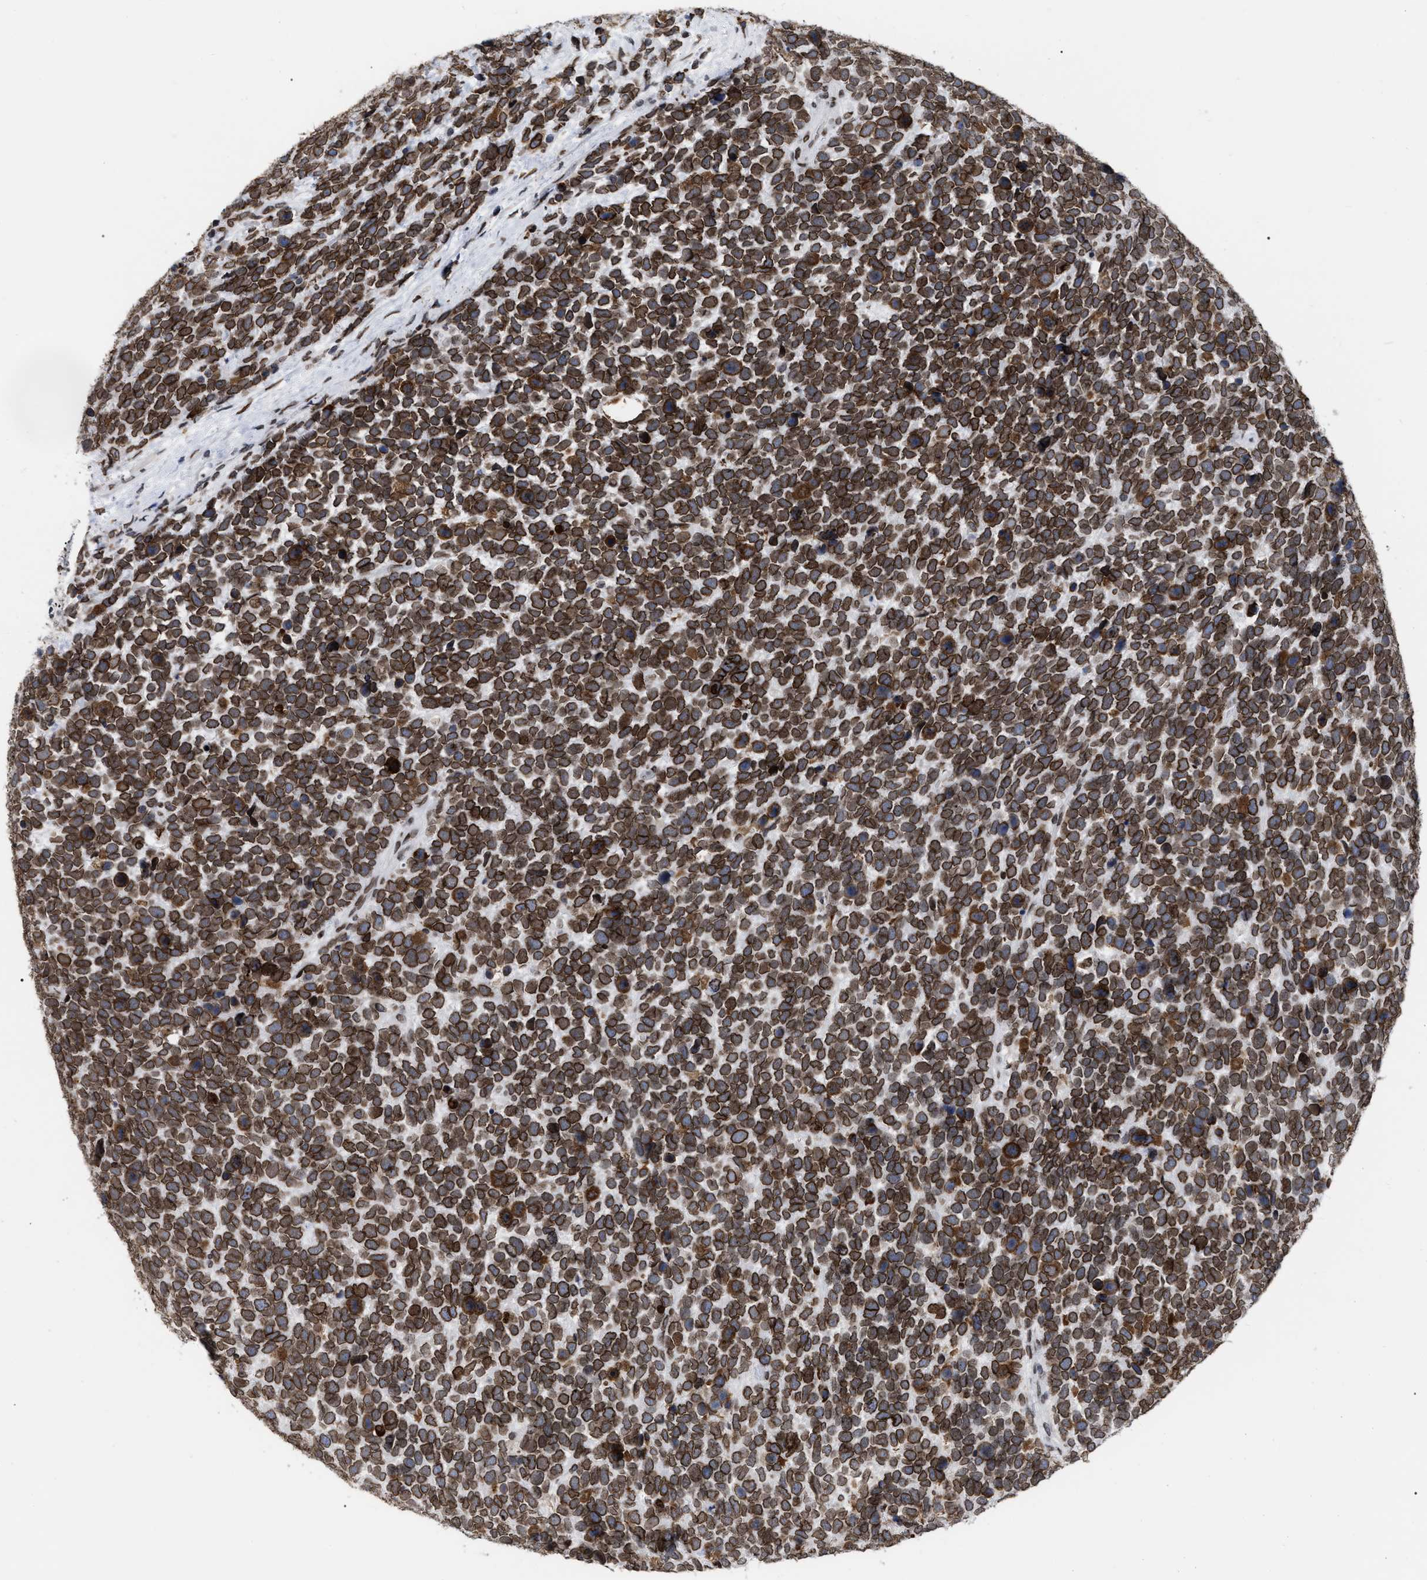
{"staining": {"intensity": "strong", "quantity": ">75%", "location": "cytoplasmic/membranous,nuclear"}, "tissue": "urothelial cancer", "cell_type": "Tumor cells", "image_type": "cancer", "snomed": [{"axis": "morphology", "description": "Urothelial carcinoma, High grade"}, {"axis": "topography", "description": "Urinary bladder"}], "caption": "High-power microscopy captured an immunohistochemistry (IHC) histopathology image of high-grade urothelial carcinoma, revealing strong cytoplasmic/membranous and nuclear positivity in about >75% of tumor cells. The staining is performed using DAB (3,3'-diaminobenzidine) brown chromogen to label protein expression. The nuclei are counter-stained blue using hematoxylin.", "gene": "TPR", "patient": {"sex": "female", "age": 82}}